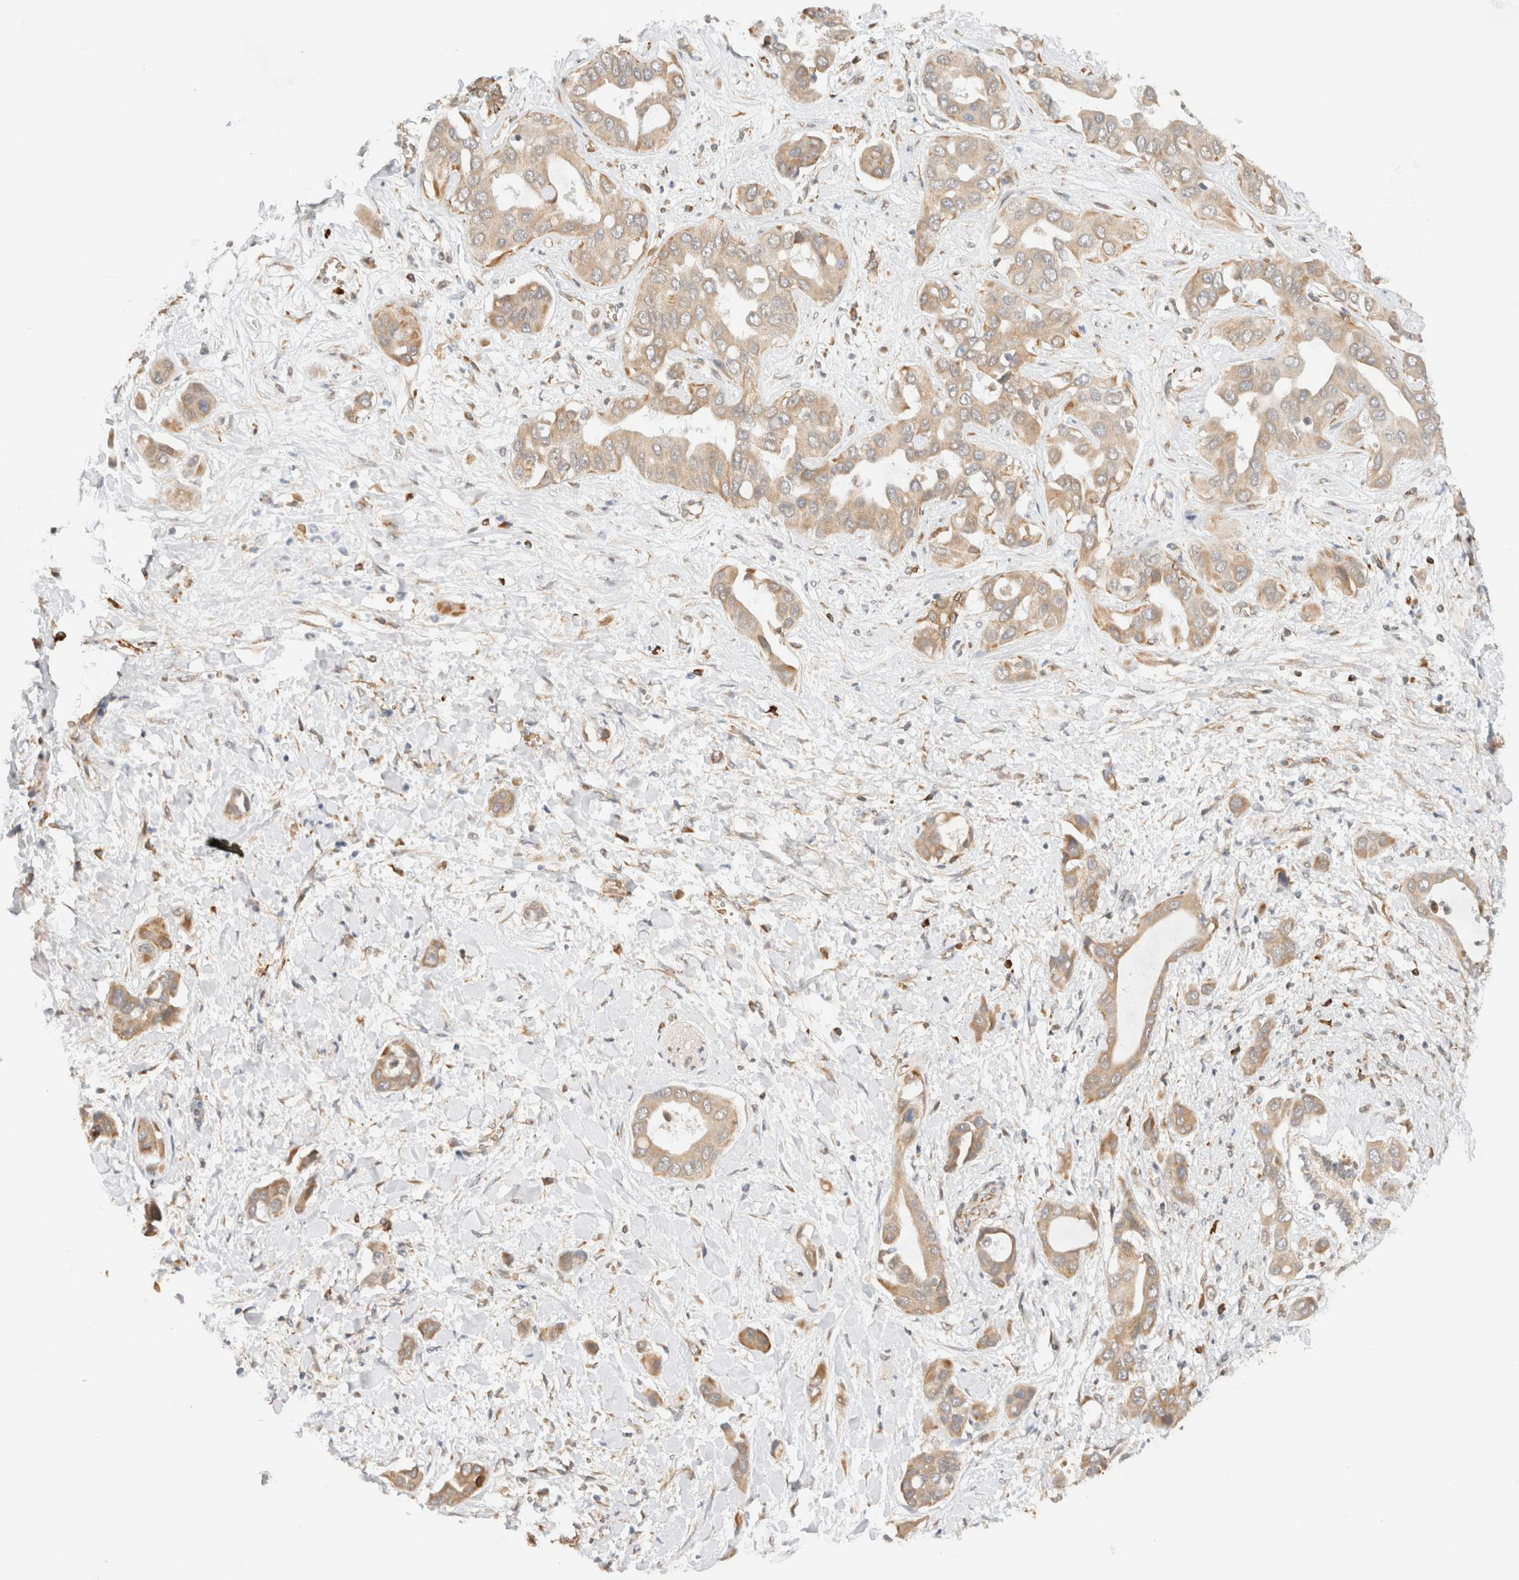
{"staining": {"intensity": "weak", "quantity": ">75%", "location": "cytoplasmic/membranous"}, "tissue": "liver cancer", "cell_type": "Tumor cells", "image_type": "cancer", "snomed": [{"axis": "morphology", "description": "Cholangiocarcinoma"}, {"axis": "topography", "description": "Liver"}], "caption": "IHC staining of liver cancer (cholangiocarcinoma), which displays low levels of weak cytoplasmic/membranous staining in about >75% of tumor cells indicating weak cytoplasmic/membranous protein expression. The staining was performed using DAB (brown) for protein detection and nuclei were counterstained in hematoxylin (blue).", "gene": "SYVN1", "patient": {"sex": "female", "age": 52}}